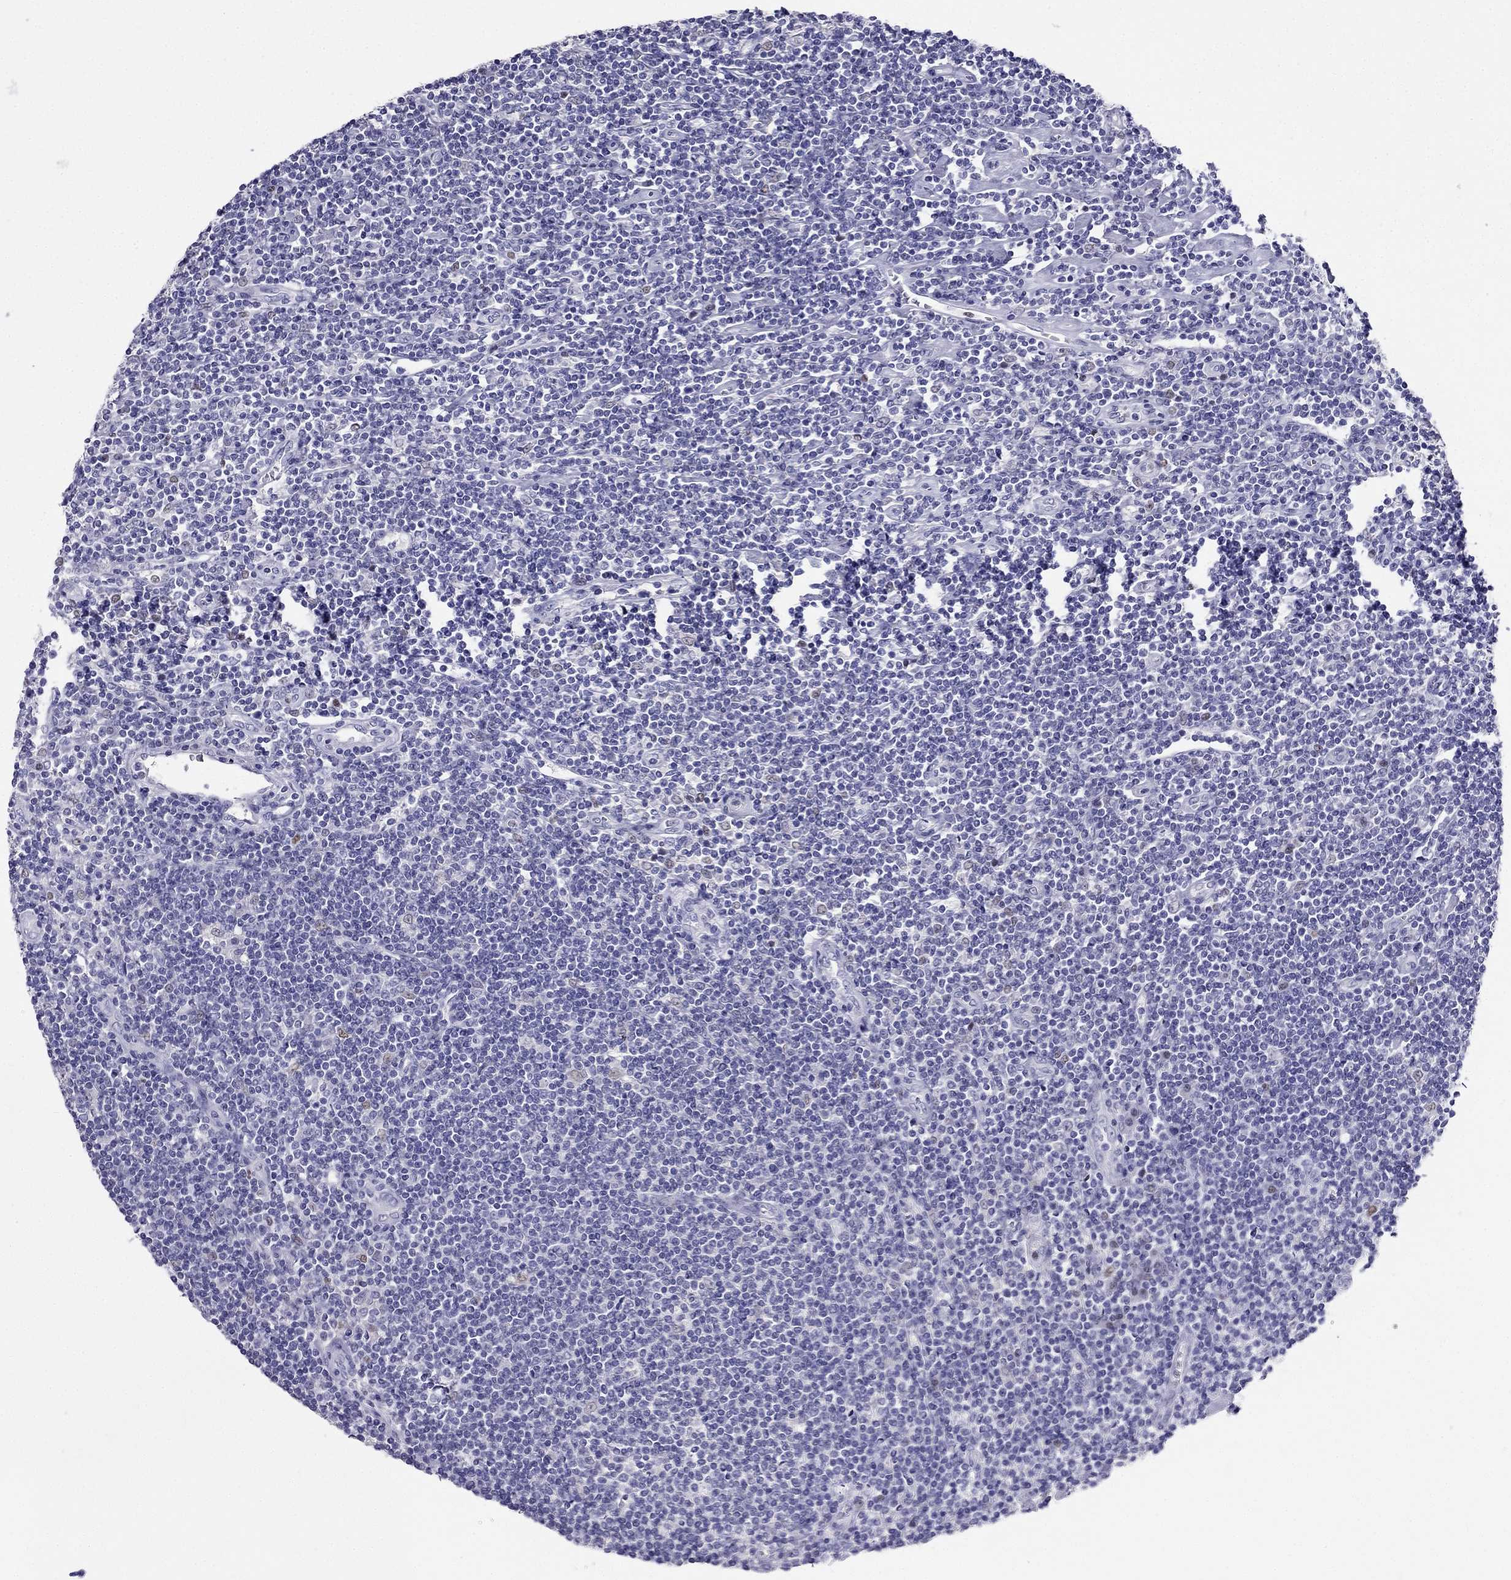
{"staining": {"intensity": "negative", "quantity": "none", "location": "none"}, "tissue": "lymphoma", "cell_type": "Tumor cells", "image_type": "cancer", "snomed": [{"axis": "morphology", "description": "Hodgkin's disease, NOS"}, {"axis": "topography", "description": "Lymph node"}], "caption": "This is an immunohistochemistry (IHC) photomicrograph of human Hodgkin's disease. There is no expression in tumor cells.", "gene": "ARID3A", "patient": {"sex": "male", "age": 40}}